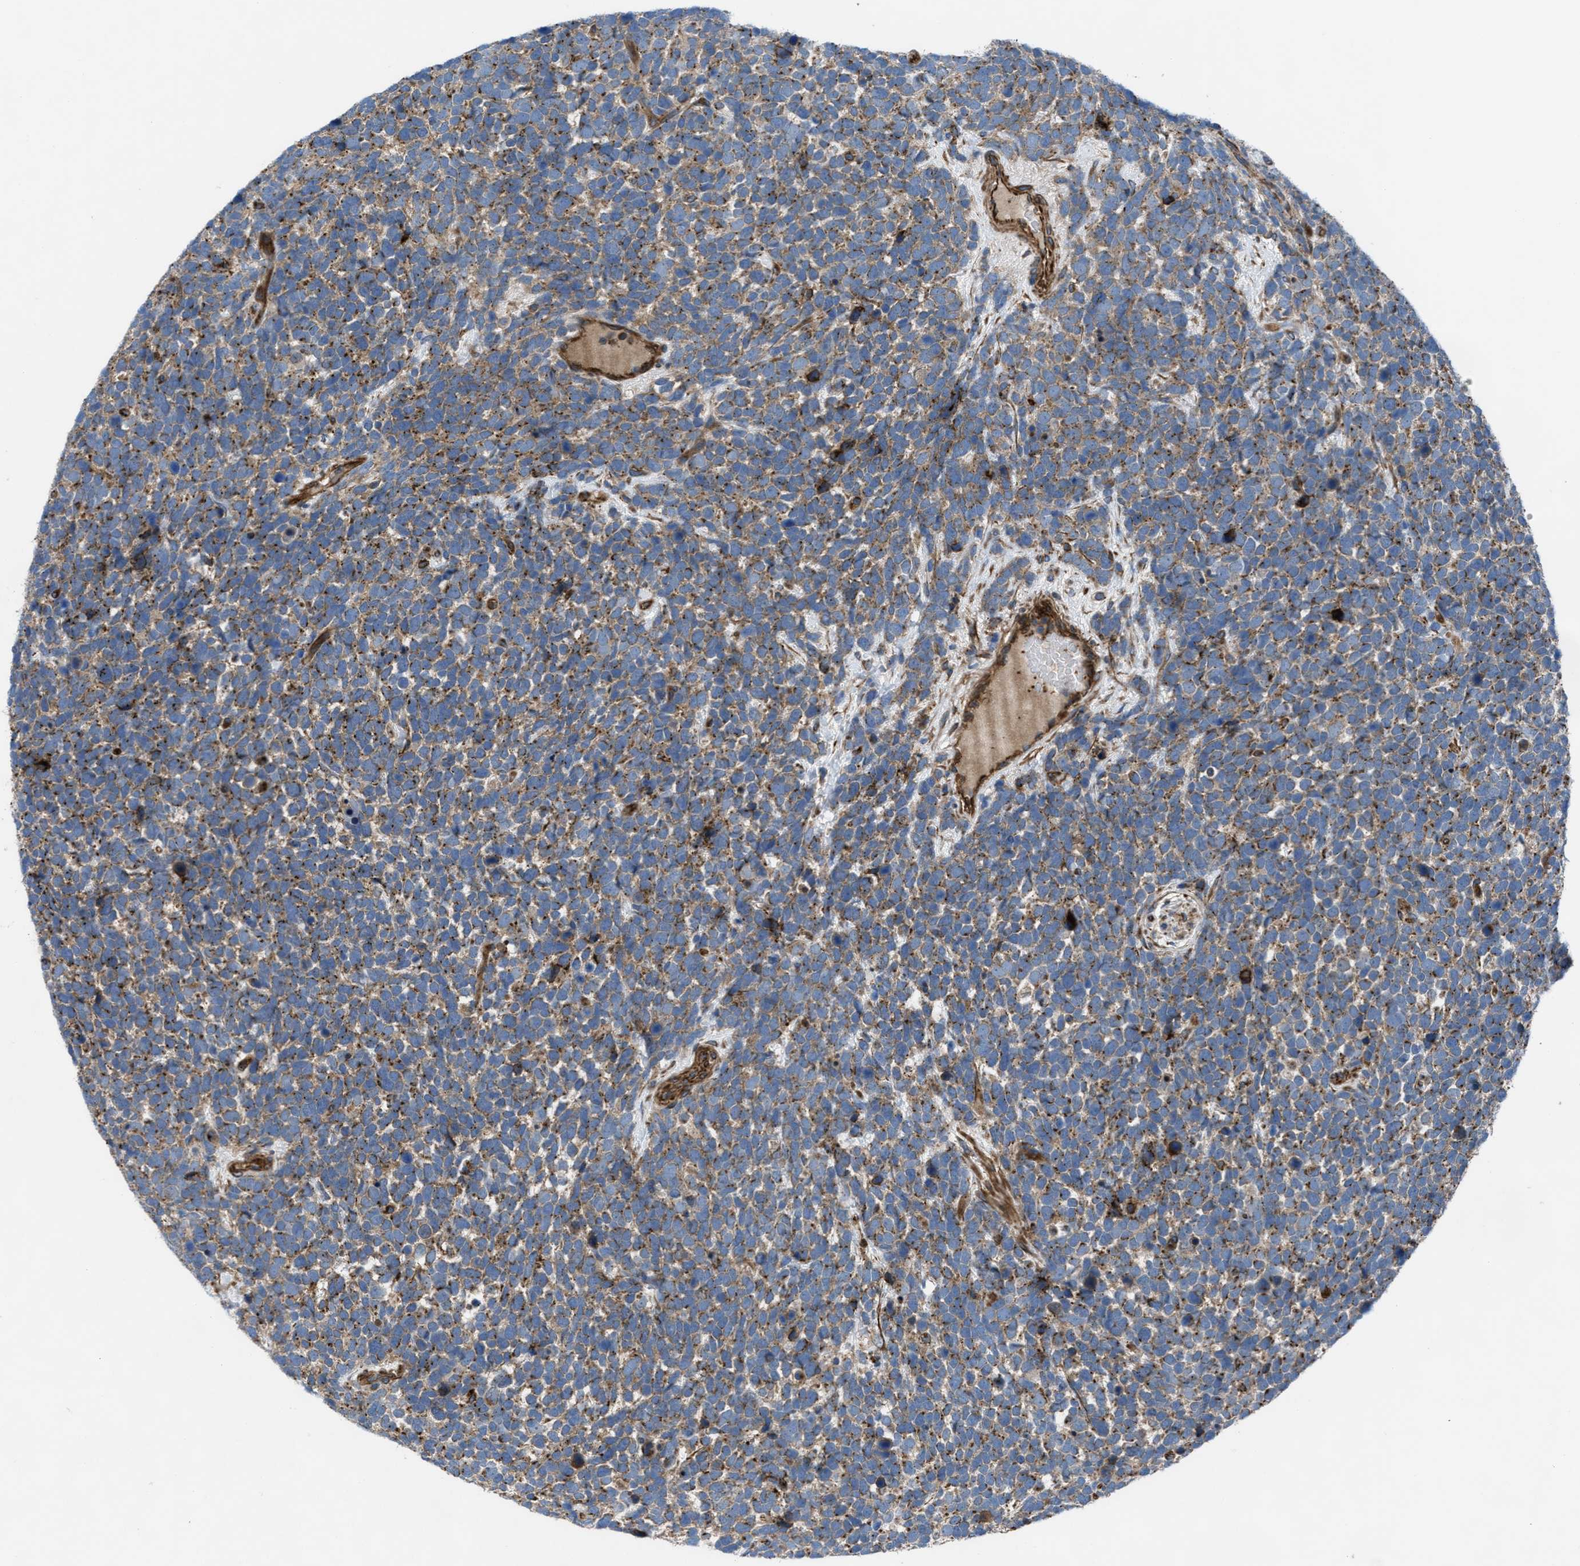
{"staining": {"intensity": "weak", "quantity": ">75%", "location": "cytoplasmic/membranous"}, "tissue": "urothelial cancer", "cell_type": "Tumor cells", "image_type": "cancer", "snomed": [{"axis": "morphology", "description": "Urothelial carcinoma, High grade"}, {"axis": "topography", "description": "Urinary bladder"}], "caption": "An immunohistochemistry image of neoplastic tissue is shown. Protein staining in brown labels weak cytoplasmic/membranous positivity in urothelial cancer within tumor cells.", "gene": "SLC6A9", "patient": {"sex": "male", "age": 66}}